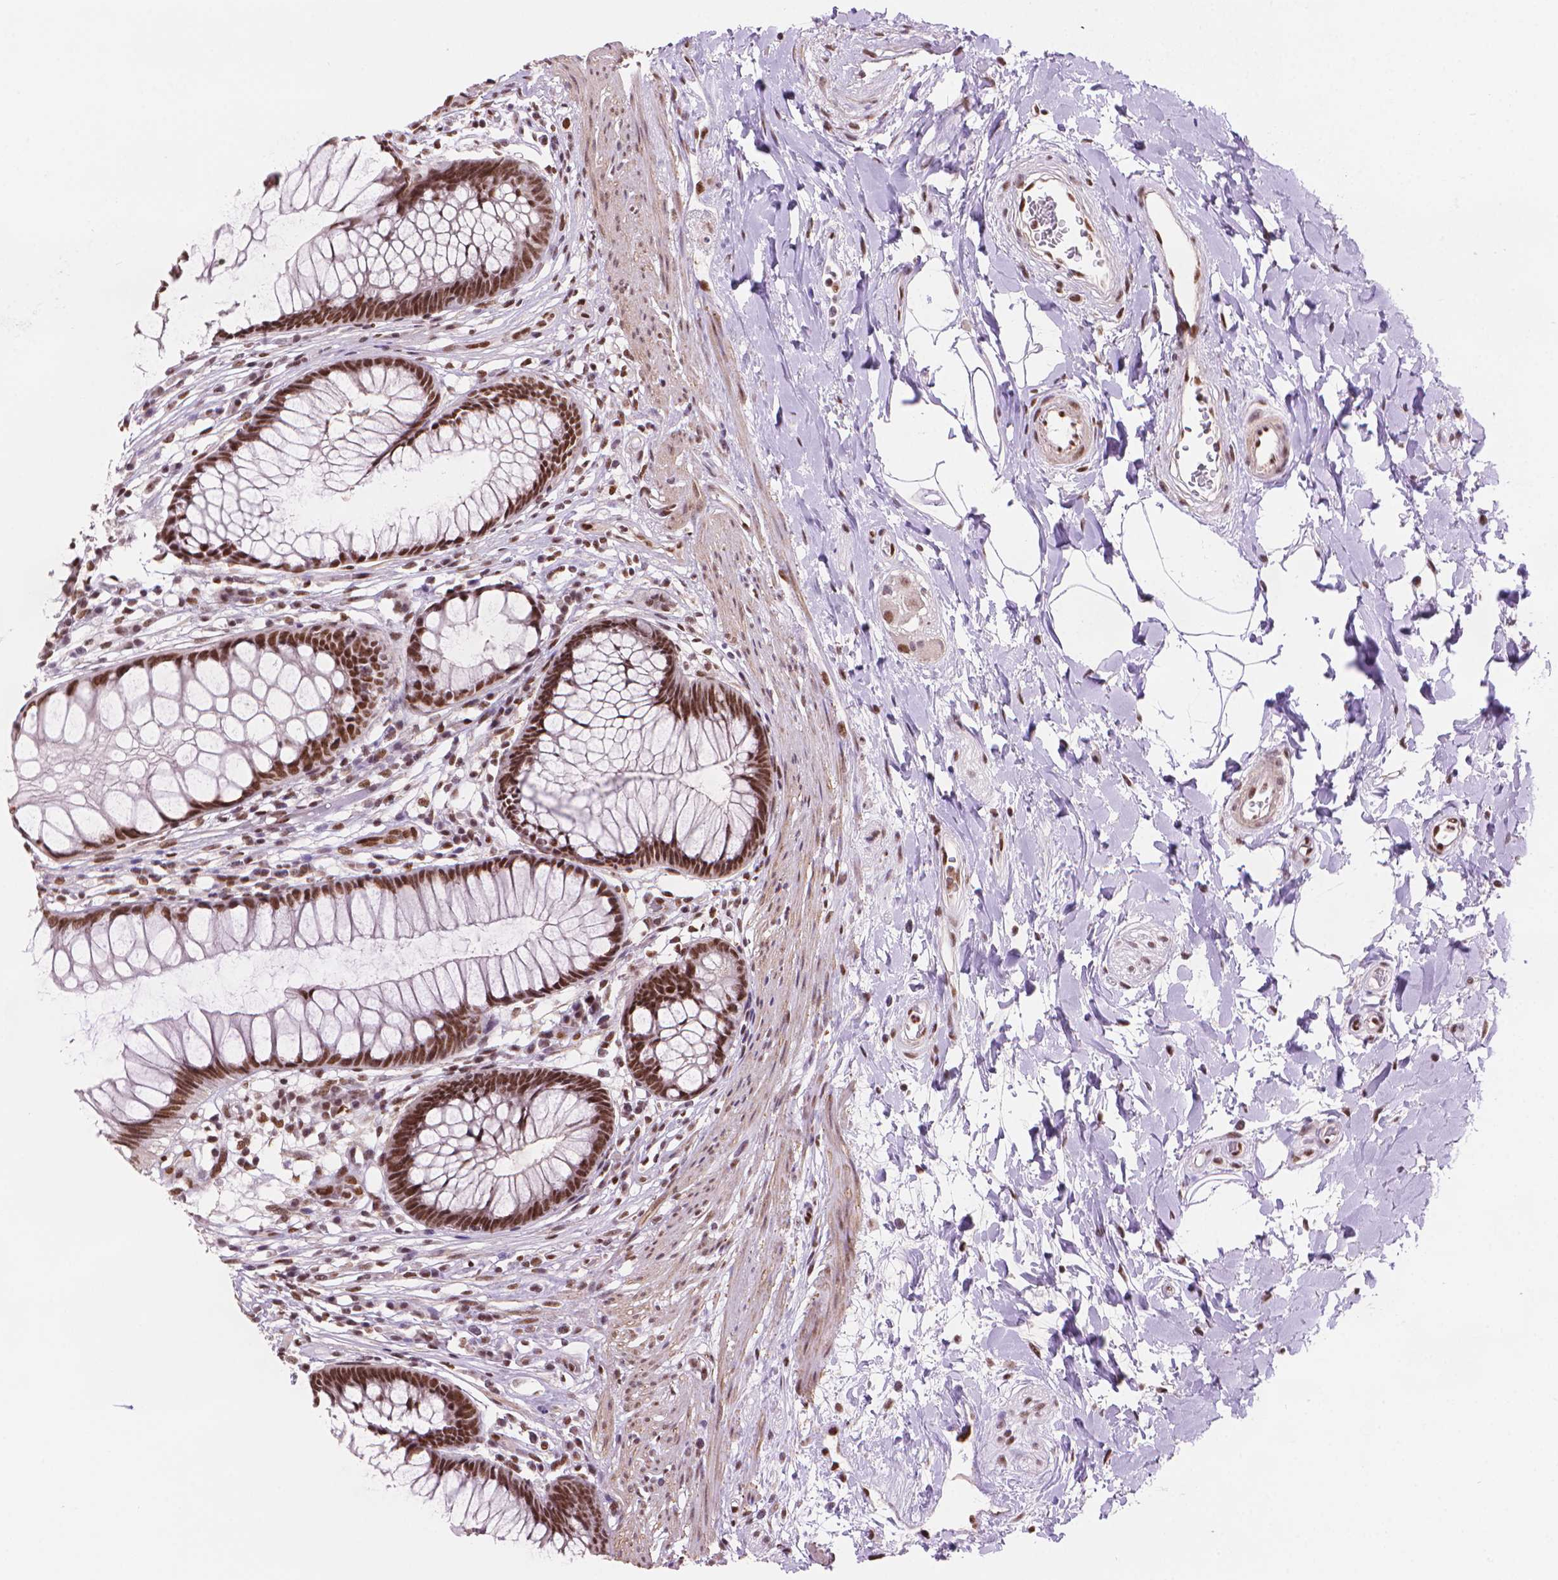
{"staining": {"intensity": "strong", "quantity": ">75%", "location": "nuclear"}, "tissue": "rectum", "cell_type": "Glandular cells", "image_type": "normal", "snomed": [{"axis": "morphology", "description": "Normal tissue, NOS"}, {"axis": "topography", "description": "Smooth muscle"}, {"axis": "topography", "description": "Rectum"}], "caption": "IHC (DAB (3,3'-diaminobenzidine)) staining of unremarkable rectum exhibits strong nuclear protein positivity in approximately >75% of glandular cells. The staining was performed using DAB, with brown indicating positive protein expression. Nuclei are stained blue with hematoxylin.", "gene": "UBN1", "patient": {"sex": "male", "age": 53}}